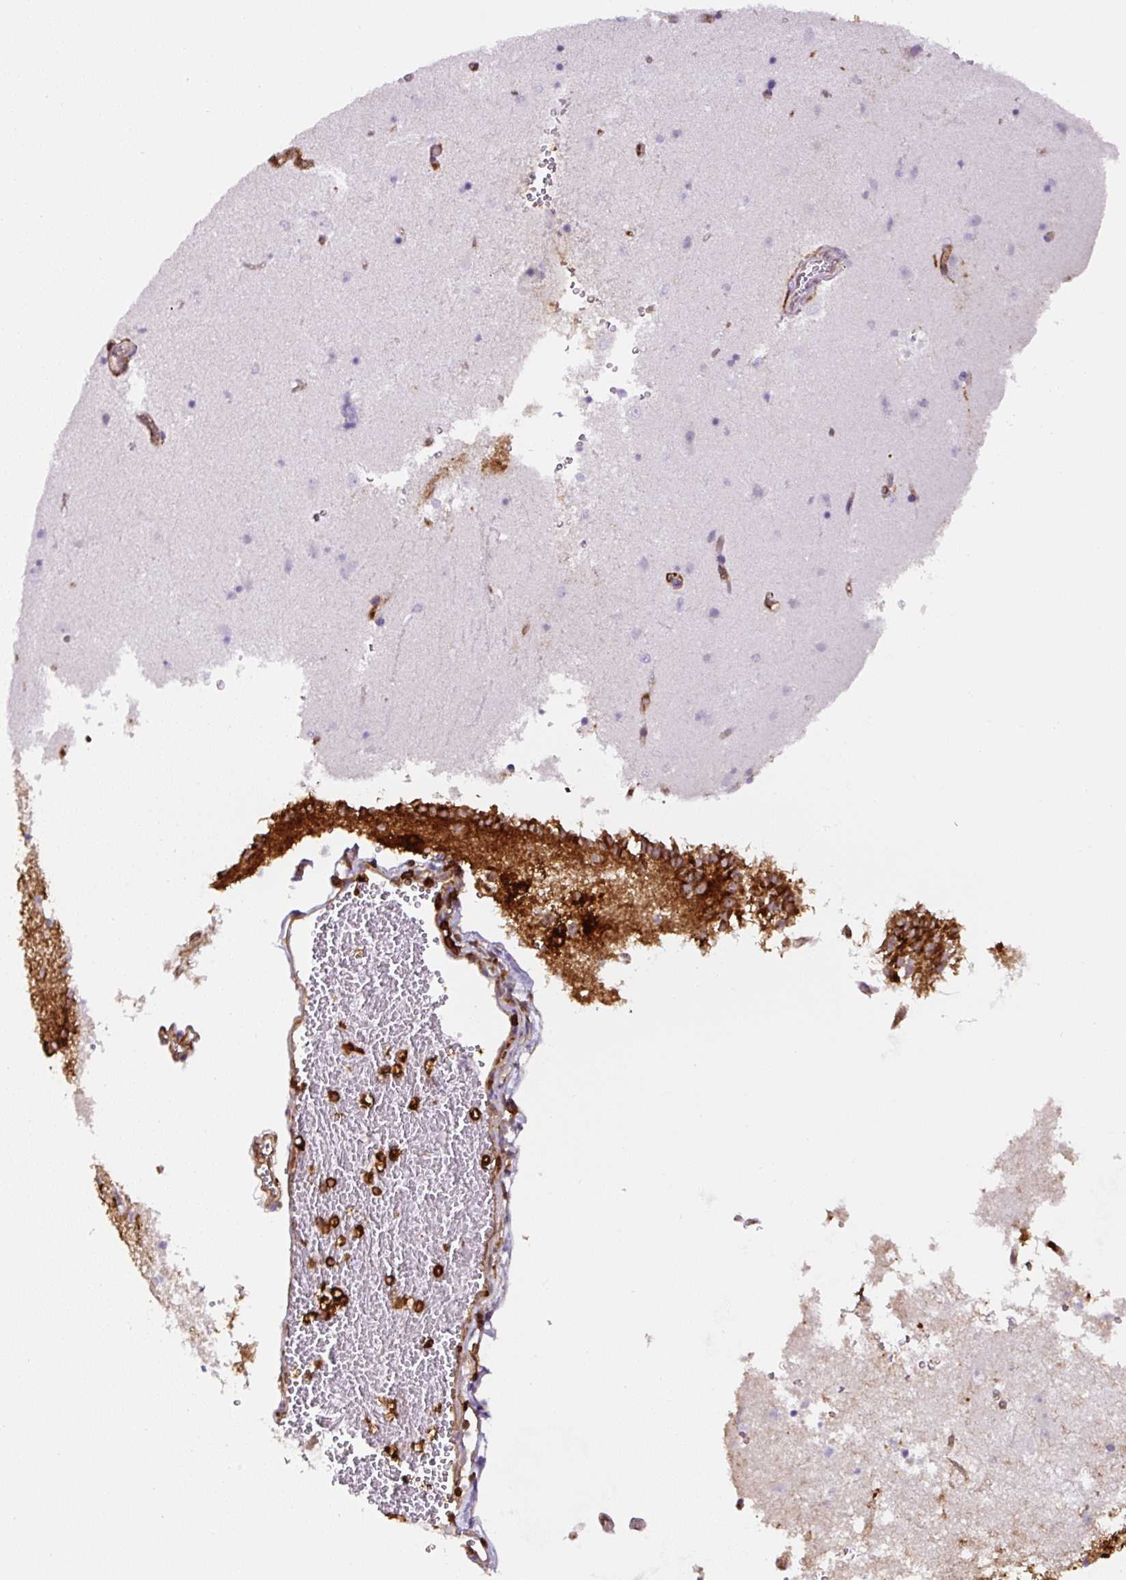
{"staining": {"intensity": "negative", "quantity": "none", "location": "none"}, "tissue": "caudate", "cell_type": "Glial cells", "image_type": "normal", "snomed": [{"axis": "morphology", "description": "Normal tissue, NOS"}, {"axis": "topography", "description": "Lateral ventricle wall"}], "caption": "The image shows no staining of glial cells in unremarkable caudate. (DAB IHC with hematoxylin counter stain).", "gene": "ANXA1", "patient": {"sex": "male", "age": 58}}